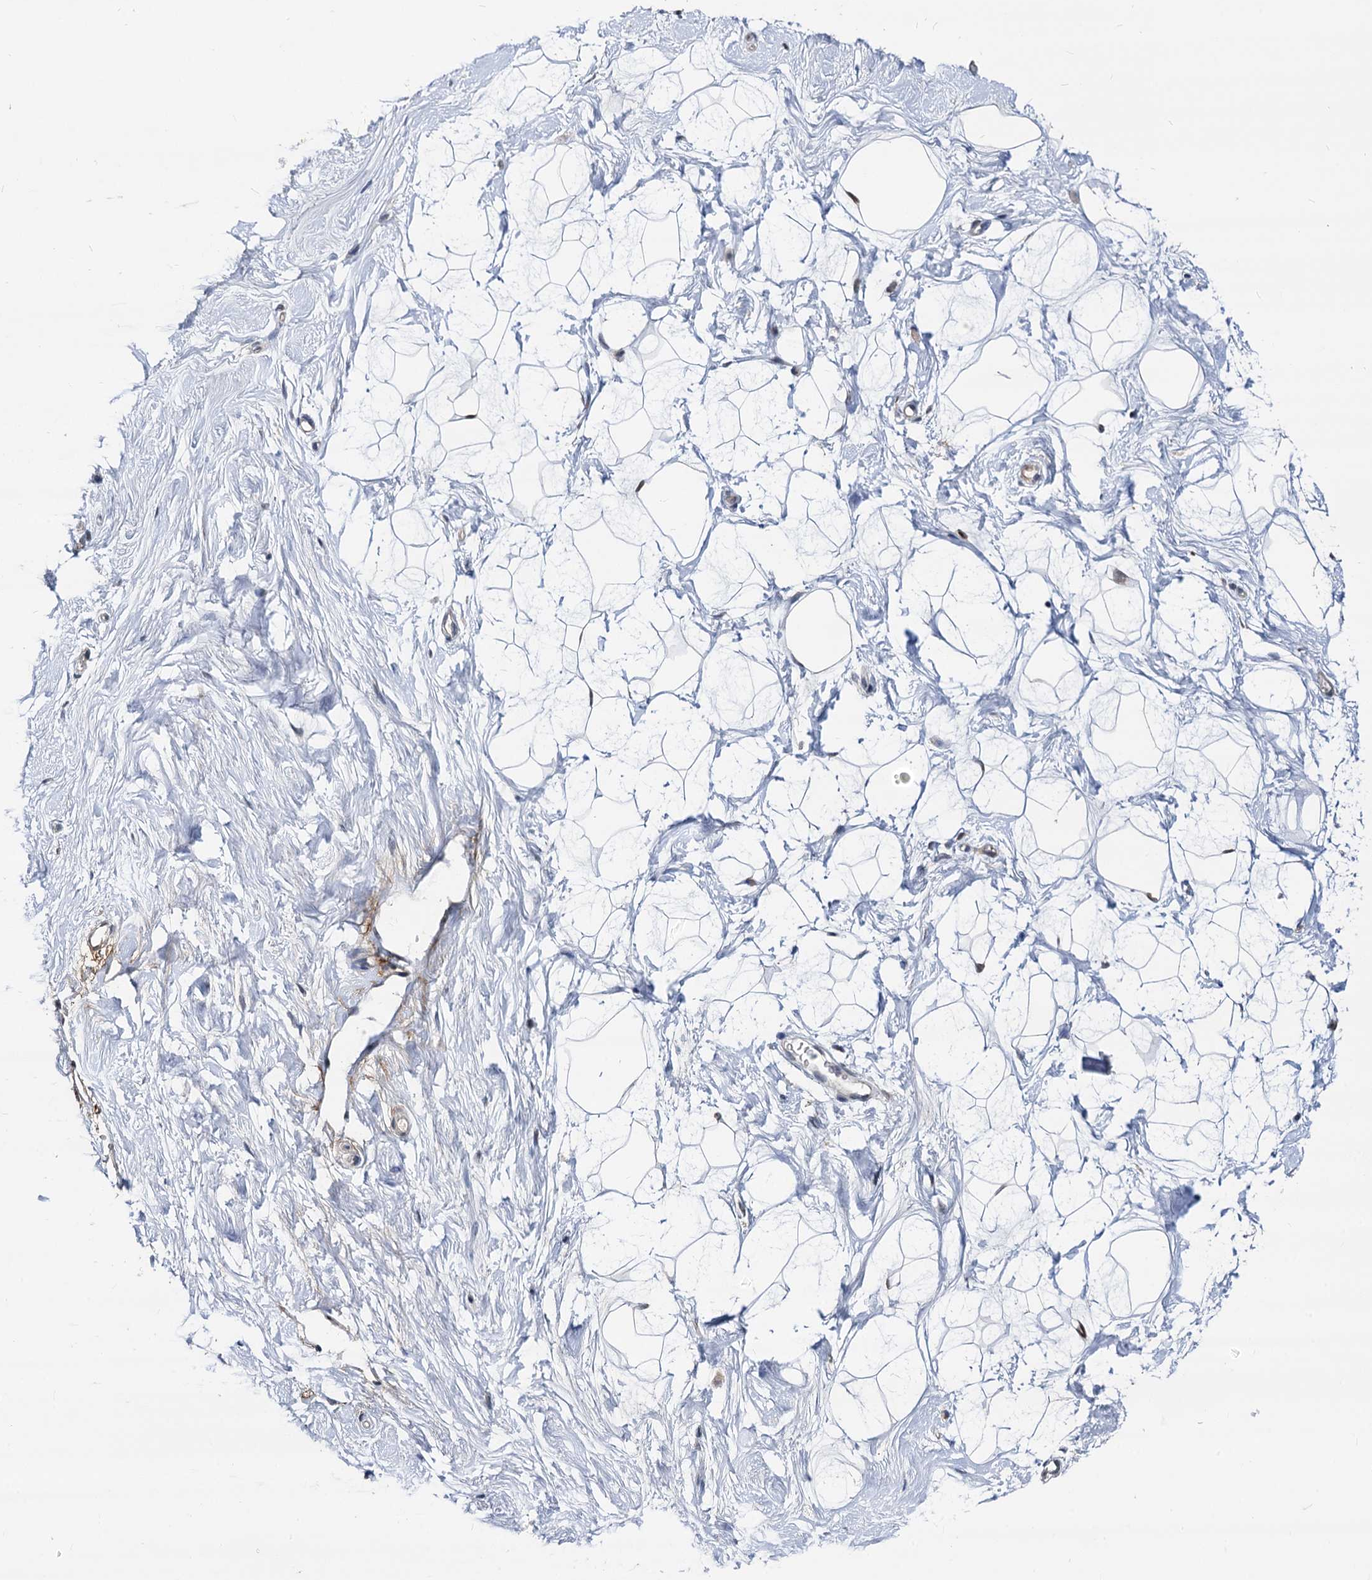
{"staining": {"intensity": "negative", "quantity": "none", "location": "none"}, "tissue": "breast", "cell_type": "Adipocytes", "image_type": "normal", "snomed": [{"axis": "morphology", "description": "Normal tissue, NOS"}, {"axis": "morphology", "description": "Adenoma, NOS"}, {"axis": "topography", "description": "Breast"}], "caption": "This micrograph is of normal breast stained with immunohistochemistry to label a protein in brown with the nuclei are counter-stained blue. There is no expression in adipocytes.", "gene": "PSMD4", "patient": {"sex": "female", "age": 23}}